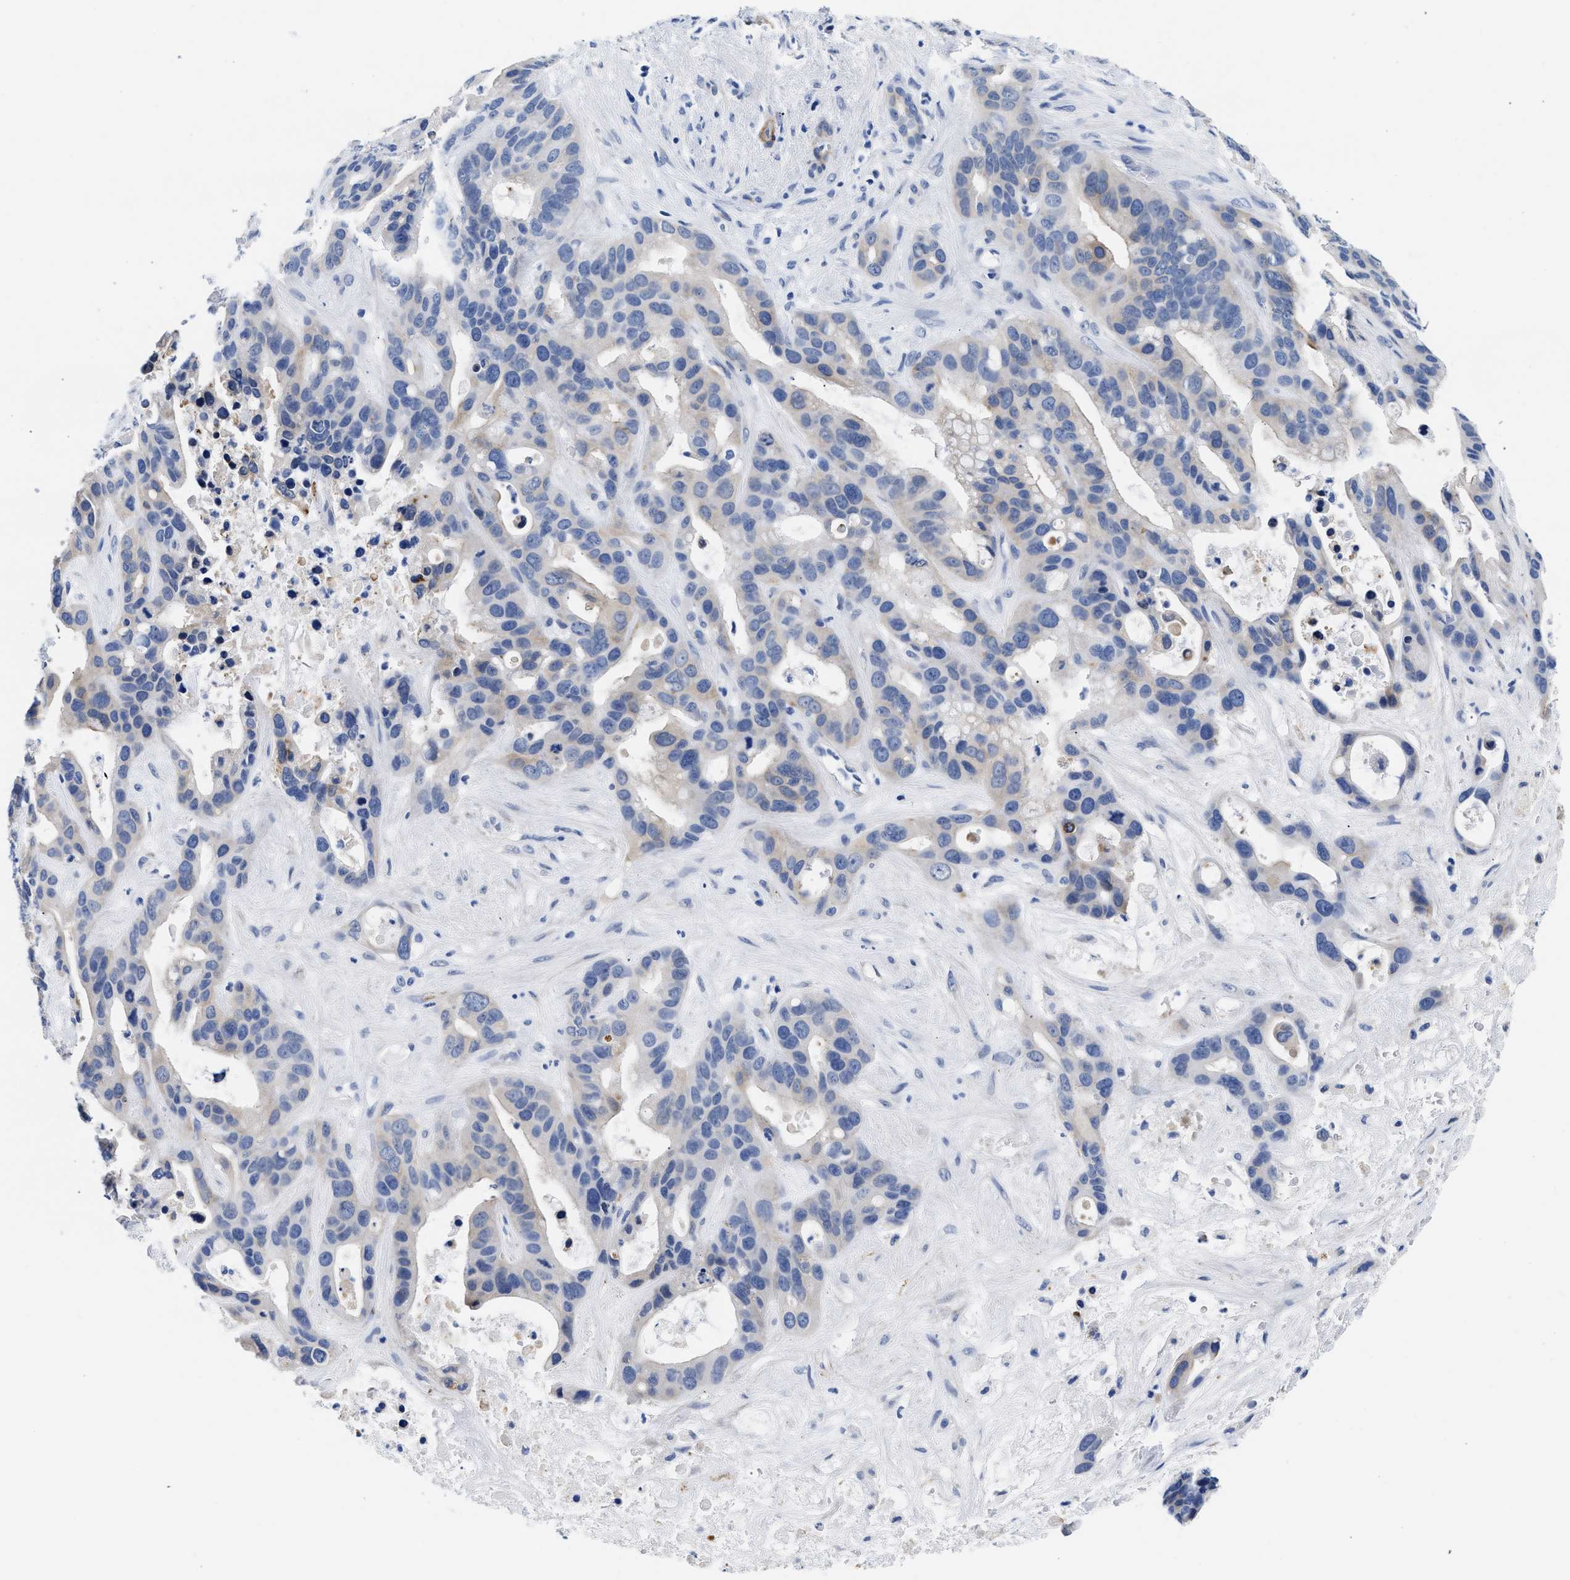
{"staining": {"intensity": "weak", "quantity": "<25%", "location": "cytoplasmic/membranous"}, "tissue": "liver cancer", "cell_type": "Tumor cells", "image_type": "cancer", "snomed": [{"axis": "morphology", "description": "Cholangiocarcinoma"}, {"axis": "topography", "description": "Liver"}], "caption": "This histopathology image is of liver cancer (cholangiocarcinoma) stained with immunohistochemistry to label a protein in brown with the nuclei are counter-stained blue. There is no expression in tumor cells.", "gene": "TRIM29", "patient": {"sex": "female", "age": 65}}